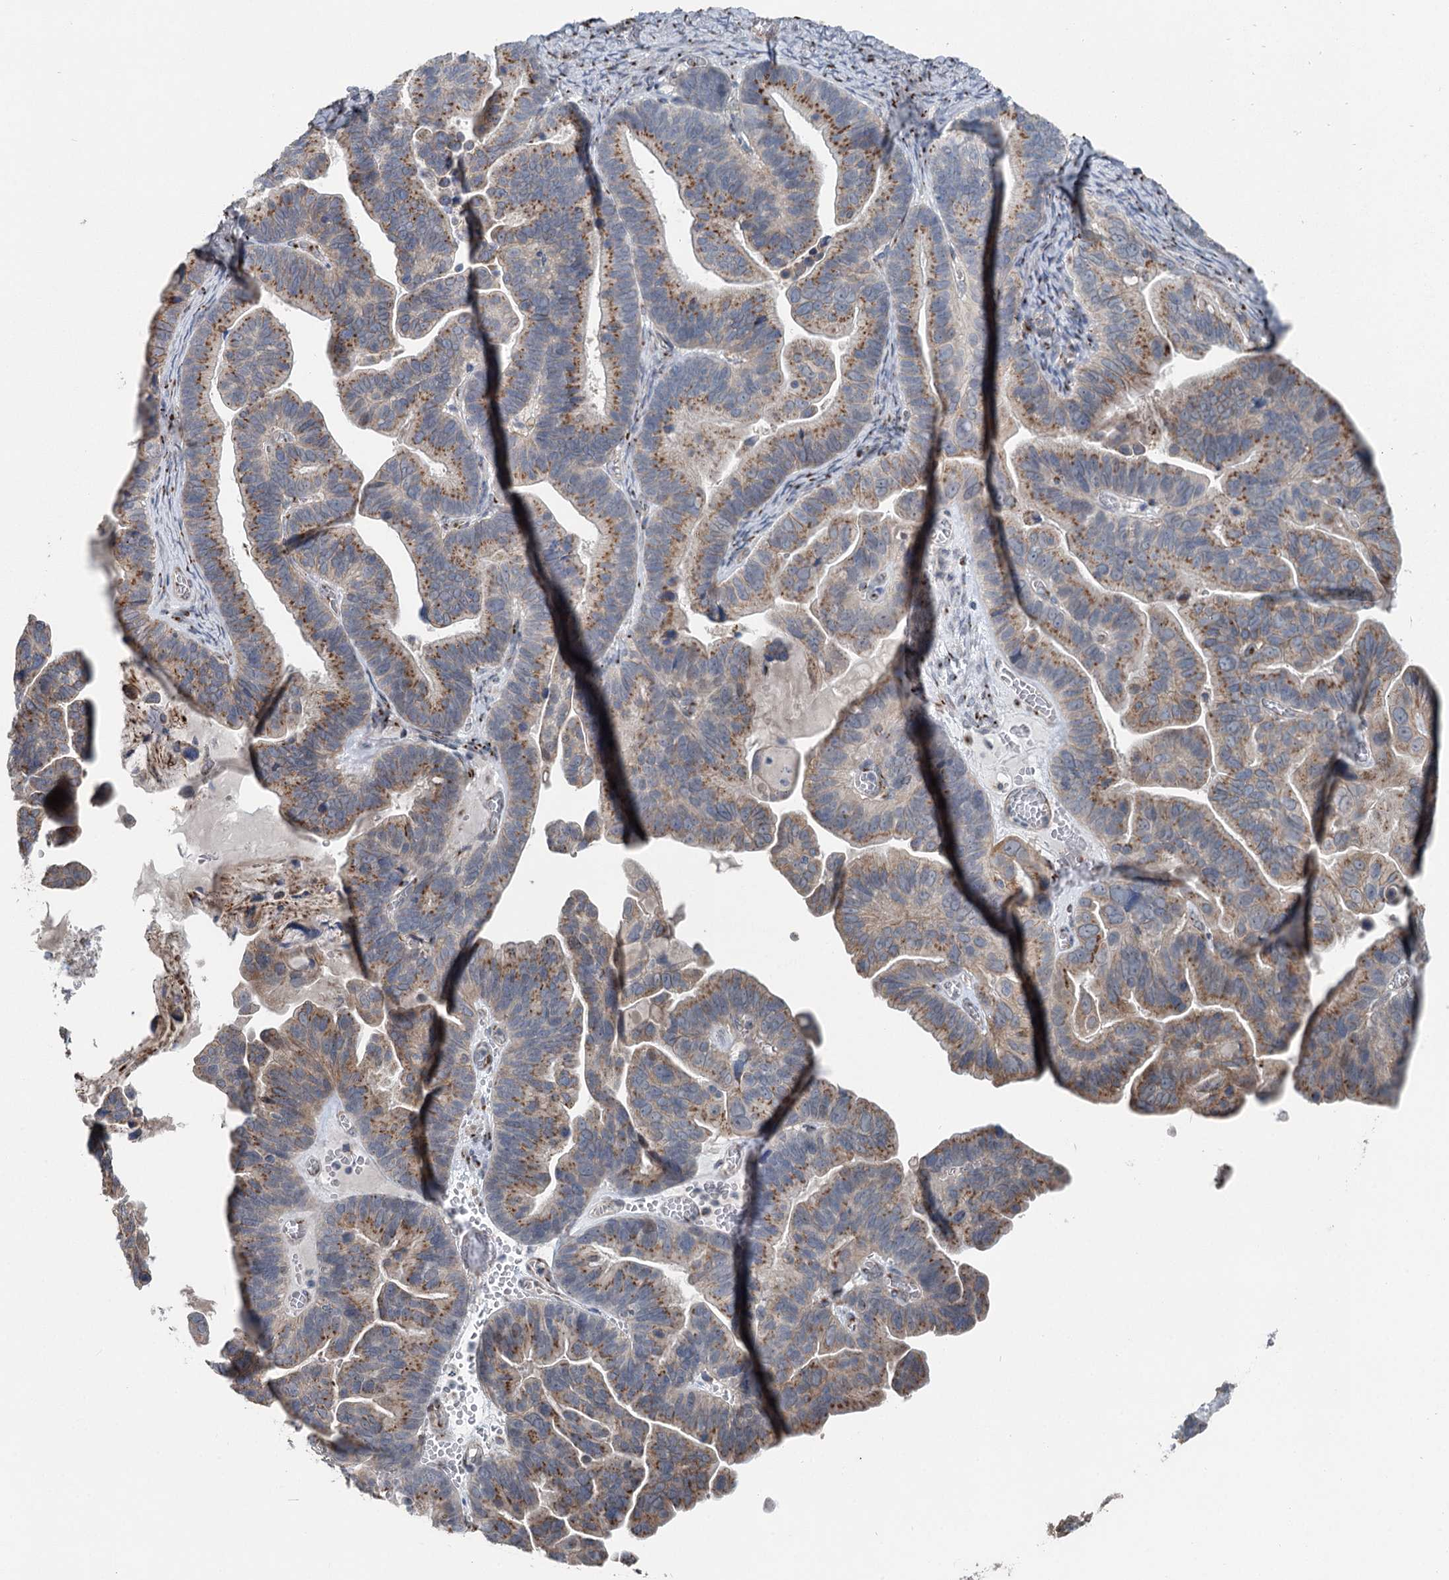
{"staining": {"intensity": "moderate", "quantity": ">75%", "location": "cytoplasmic/membranous"}, "tissue": "ovarian cancer", "cell_type": "Tumor cells", "image_type": "cancer", "snomed": [{"axis": "morphology", "description": "Cystadenocarcinoma, serous, NOS"}, {"axis": "topography", "description": "Ovary"}], "caption": "A histopathology image showing moderate cytoplasmic/membranous expression in about >75% of tumor cells in serous cystadenocarcinoma (ovarian), as visualized by brown immunohistochemical staining.", "gene": "ITIH5", "patient": {"sex": "female", "age": 56}}